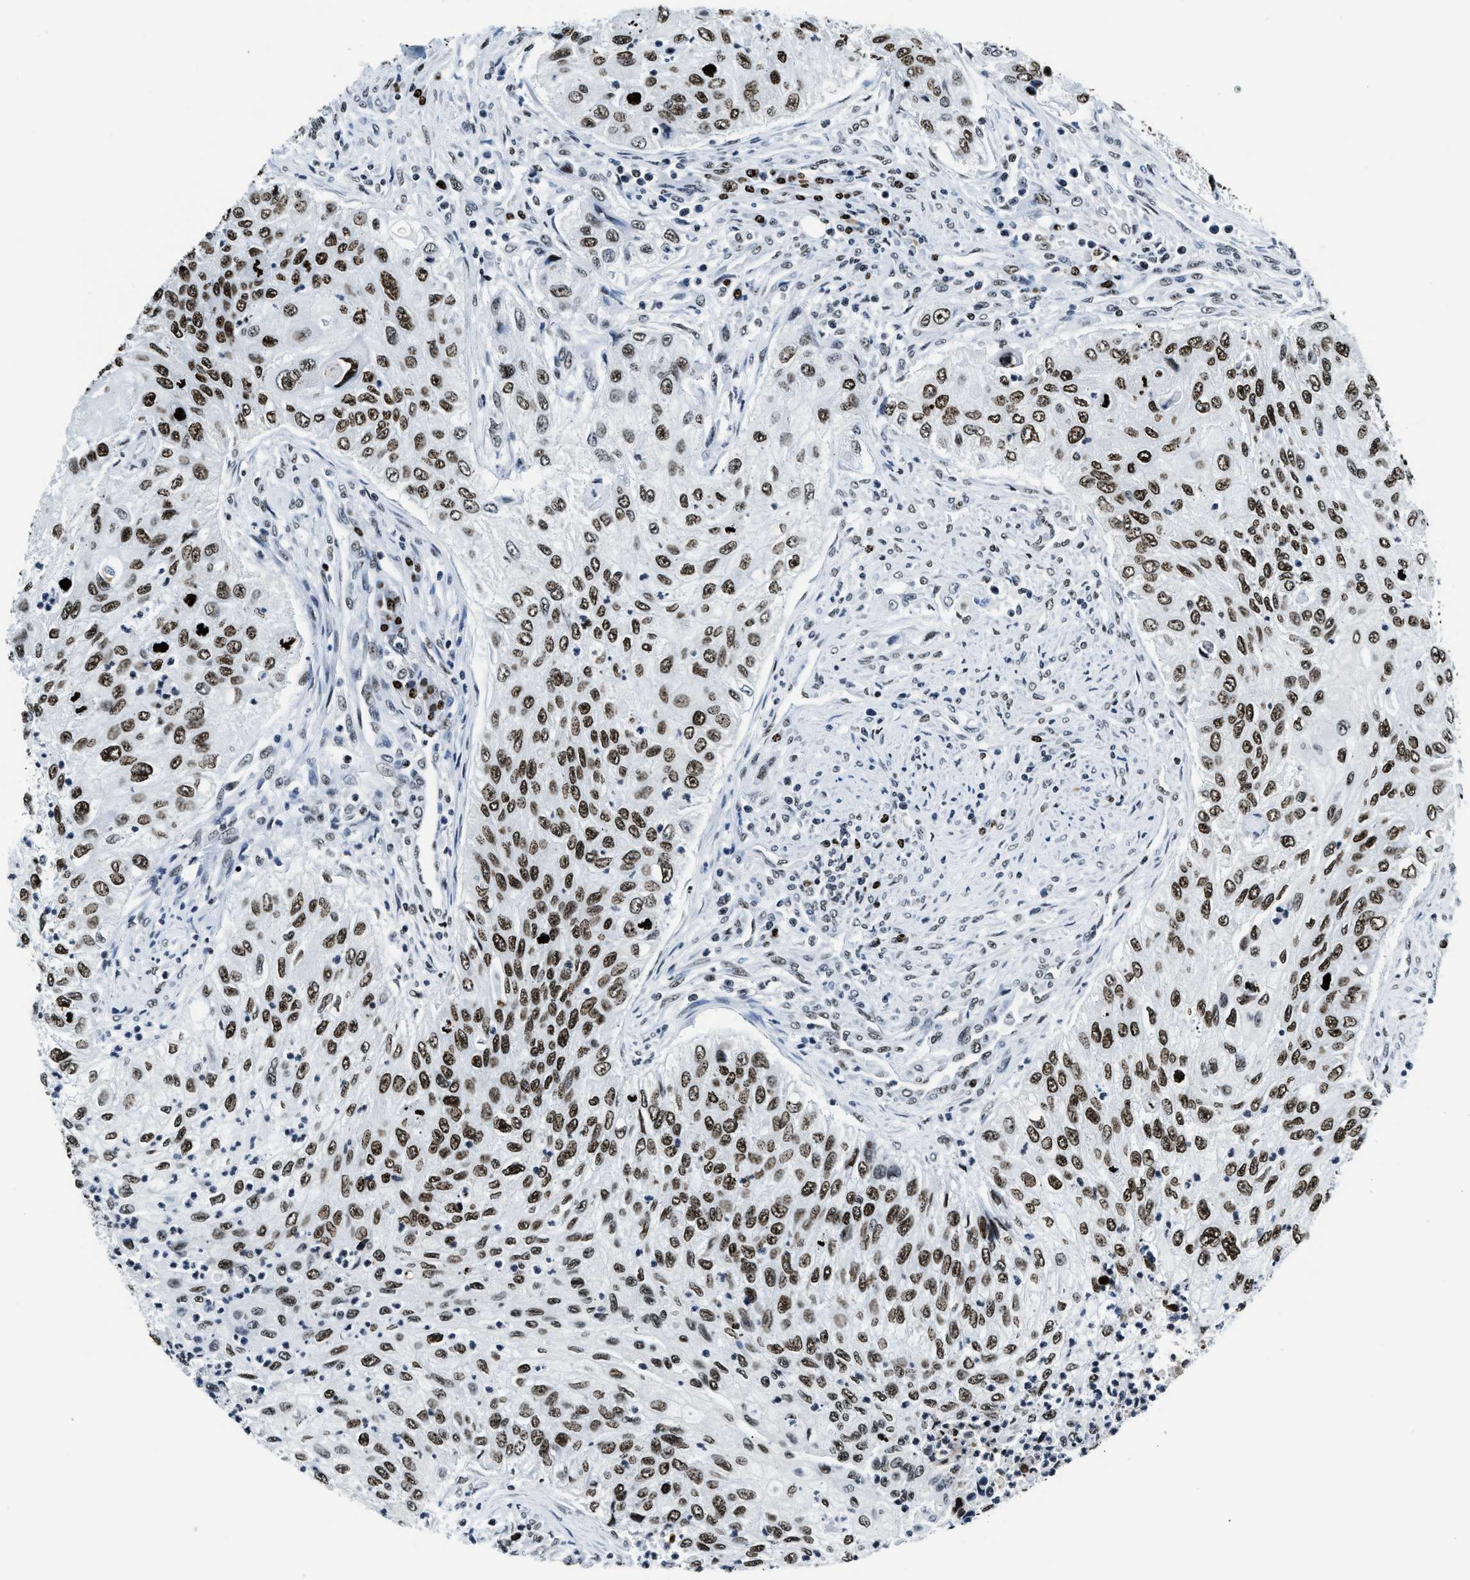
{"staining": {"intensity": "strong", "quantity": ">75%", "location": "nuclear"}, "tissue": "urothelial cancer", "cell_type": "Tumor cells", "image_type": "cancer", "snomed": [{"axis": "morphology", "description": "Urothelial carcinoma, High grade"}, {"axis": "topography", "description": "Urinary bladder"}], "caption": "IHC (DAB (3,3'-diaminobenzidine)) staining of urothelial carcinoma (high-grade) reveals strong nuclear protein expression in approximately >75% of tumor cells.", "gene": "TOP1", "patient": {"sex": "female", "age": 60}}